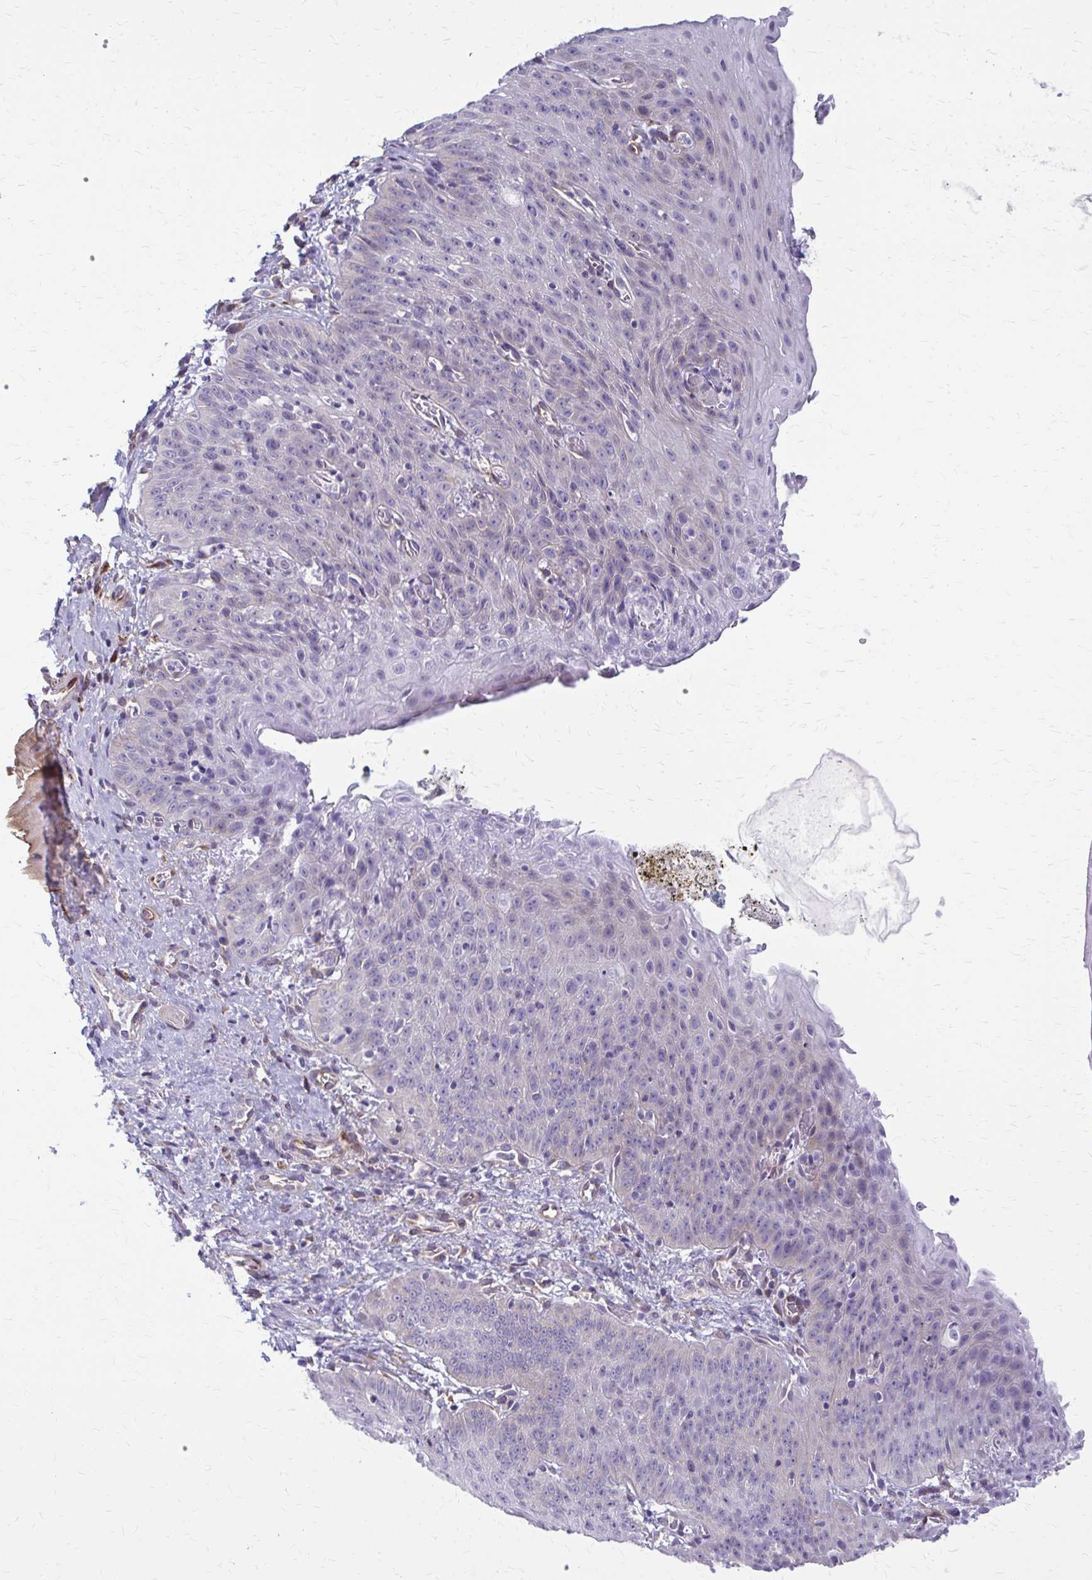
{"staining": {"intensity": "weak", "quantity": "<25%", "location": "cytoplasmic/membranous"}, "tissue": "esophagus", "cell_type": "Squamous epithelial cells", "image_type": "normal", "snomed": [{"axis": "morphology", "description": "Normal tissue, NOS"}, {"axis": "topography", "description": "Esophagus"}], "caption": "Immunohistochemistry of benign human esophagus demonstrates no staining in squamous epithelial cells.", "gene": "DEPP1", "patient": {"sex": "male", "age": 71}}